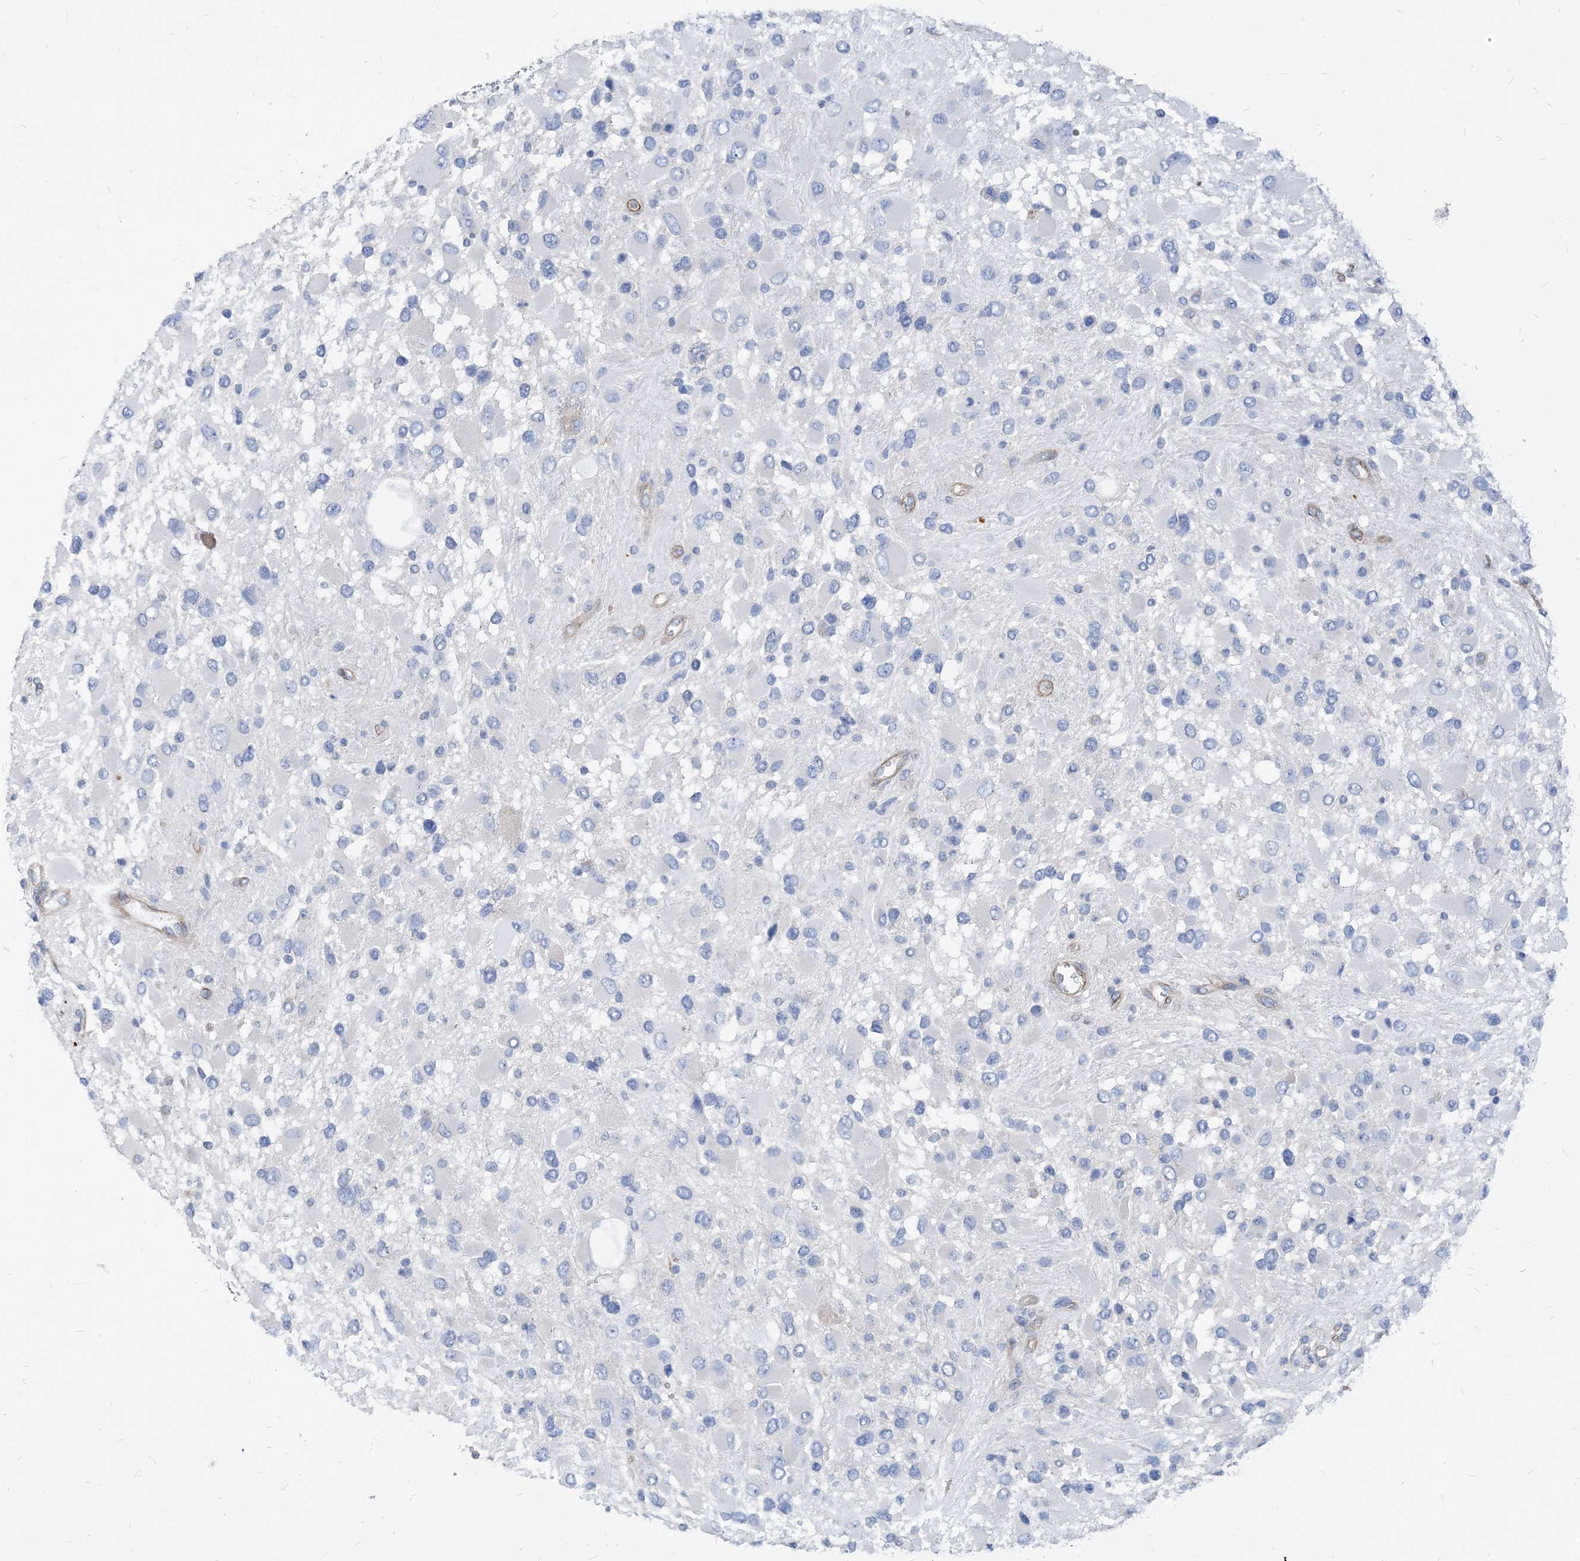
{"staining": {"intensity": "negative", "quantity": "none", "location": "none"}, "tissue": "glioma", "cell_type": "Tumor cells", "image_type": "cancer", "snomed": [{"axis": "morphology", "description": "Glioma, malignant, High grade"}, {"axis": "topography", "description": "Brain"}], "caption": "Tumor cells are negative for brown protein staining in malignant high-grade glioma.", "gene": "PLEKHA3", "patient": {"sex": "male", "age": 53}}